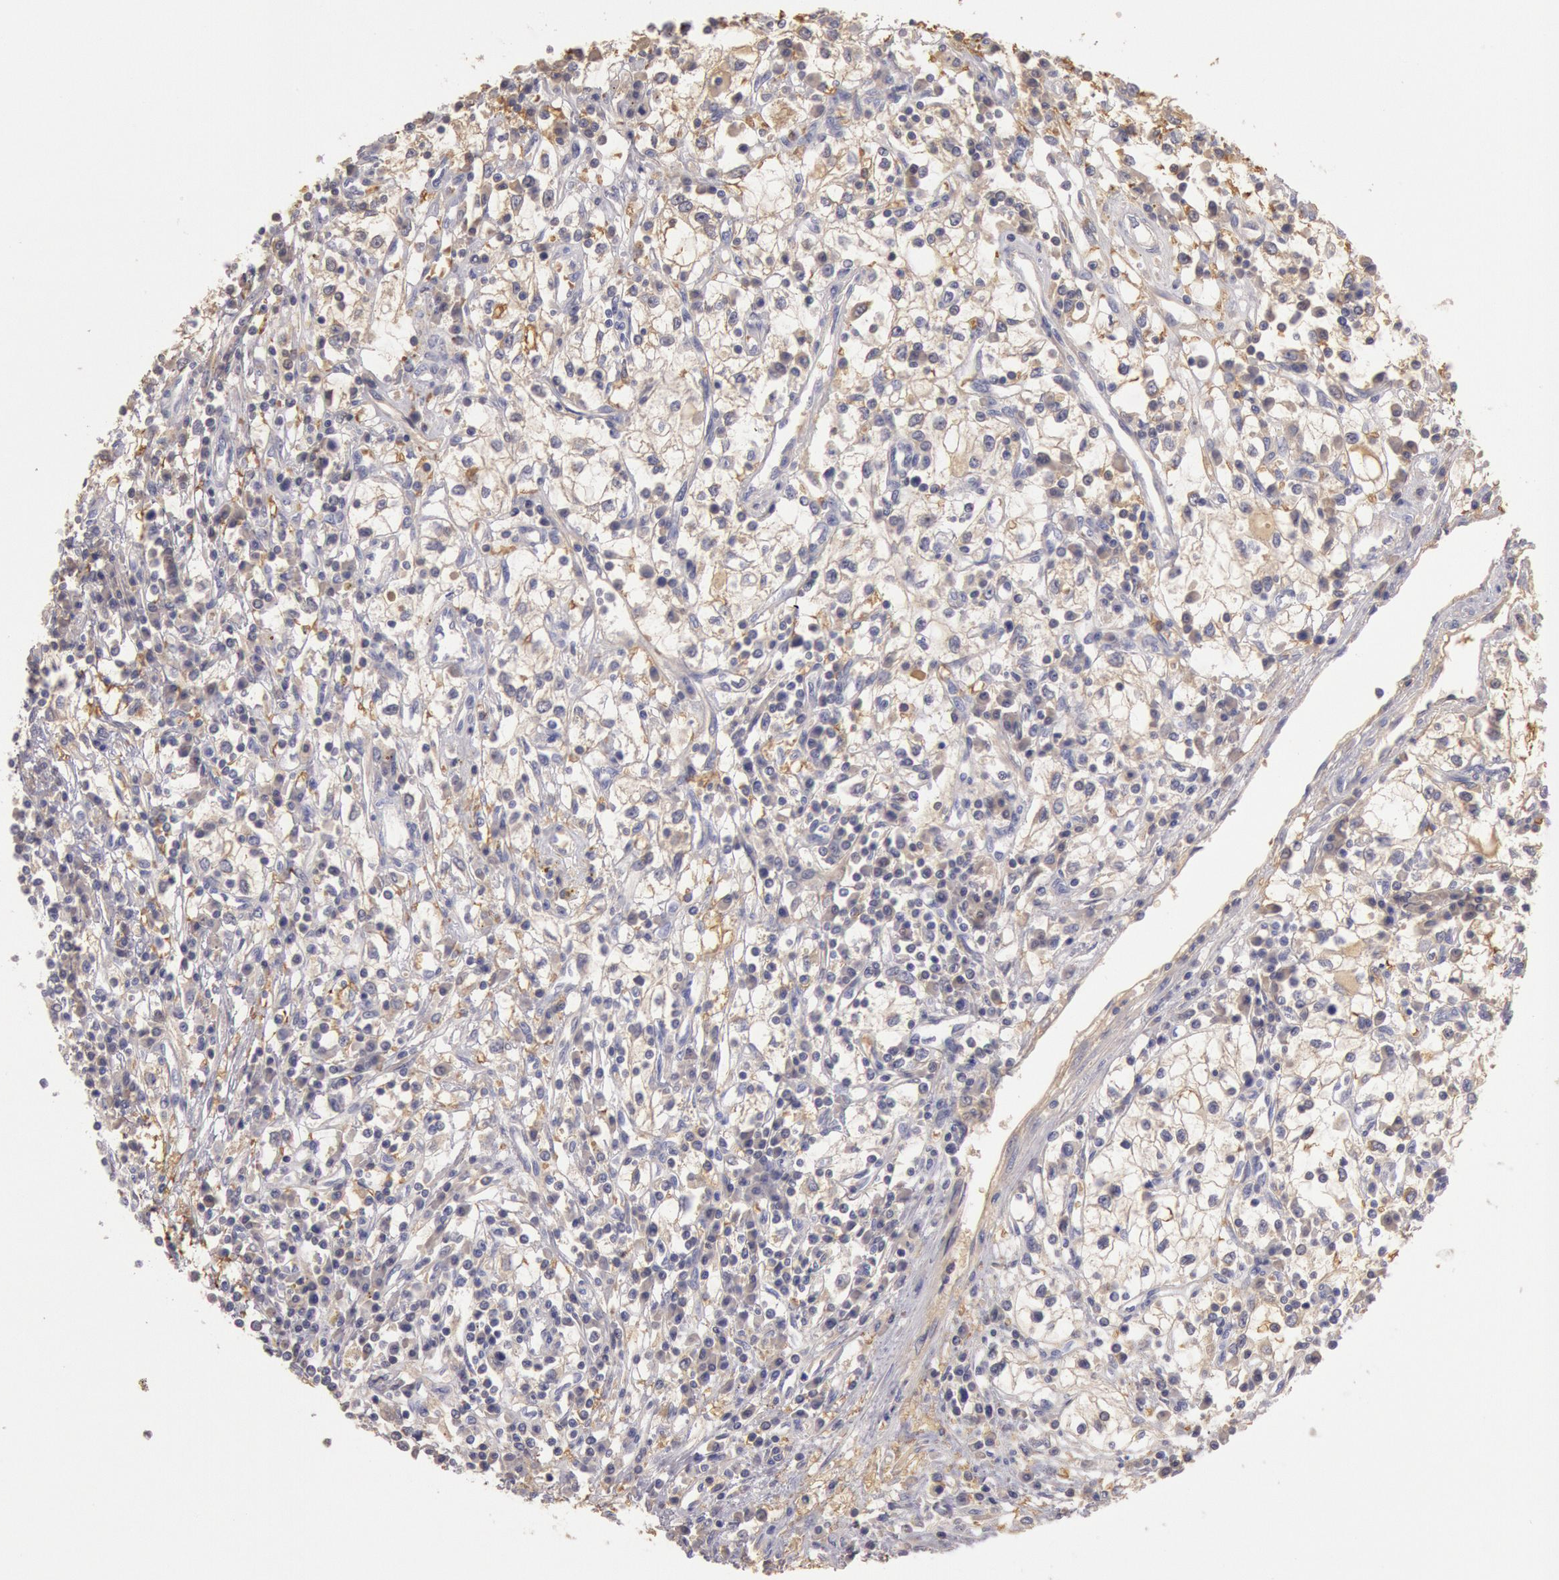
{"staining": {"intensity": "negative", "quantity": "none", "location": "none"}, "tissue": "renal cancer", "cell_type": "Tumor cells", "image_type": "cancer", "snomed": [{"axis": "morphology", "description": "Adenocarcinoma, NOS"}, {"axis": "topography", "description": "Kidney"}], "caption": "Immunohistochemical staining of human renal adenocarcinoma displays no significant staining in tumor cells.", "gene": "C1R", "patient": {"sex": "male", "age": 82}}